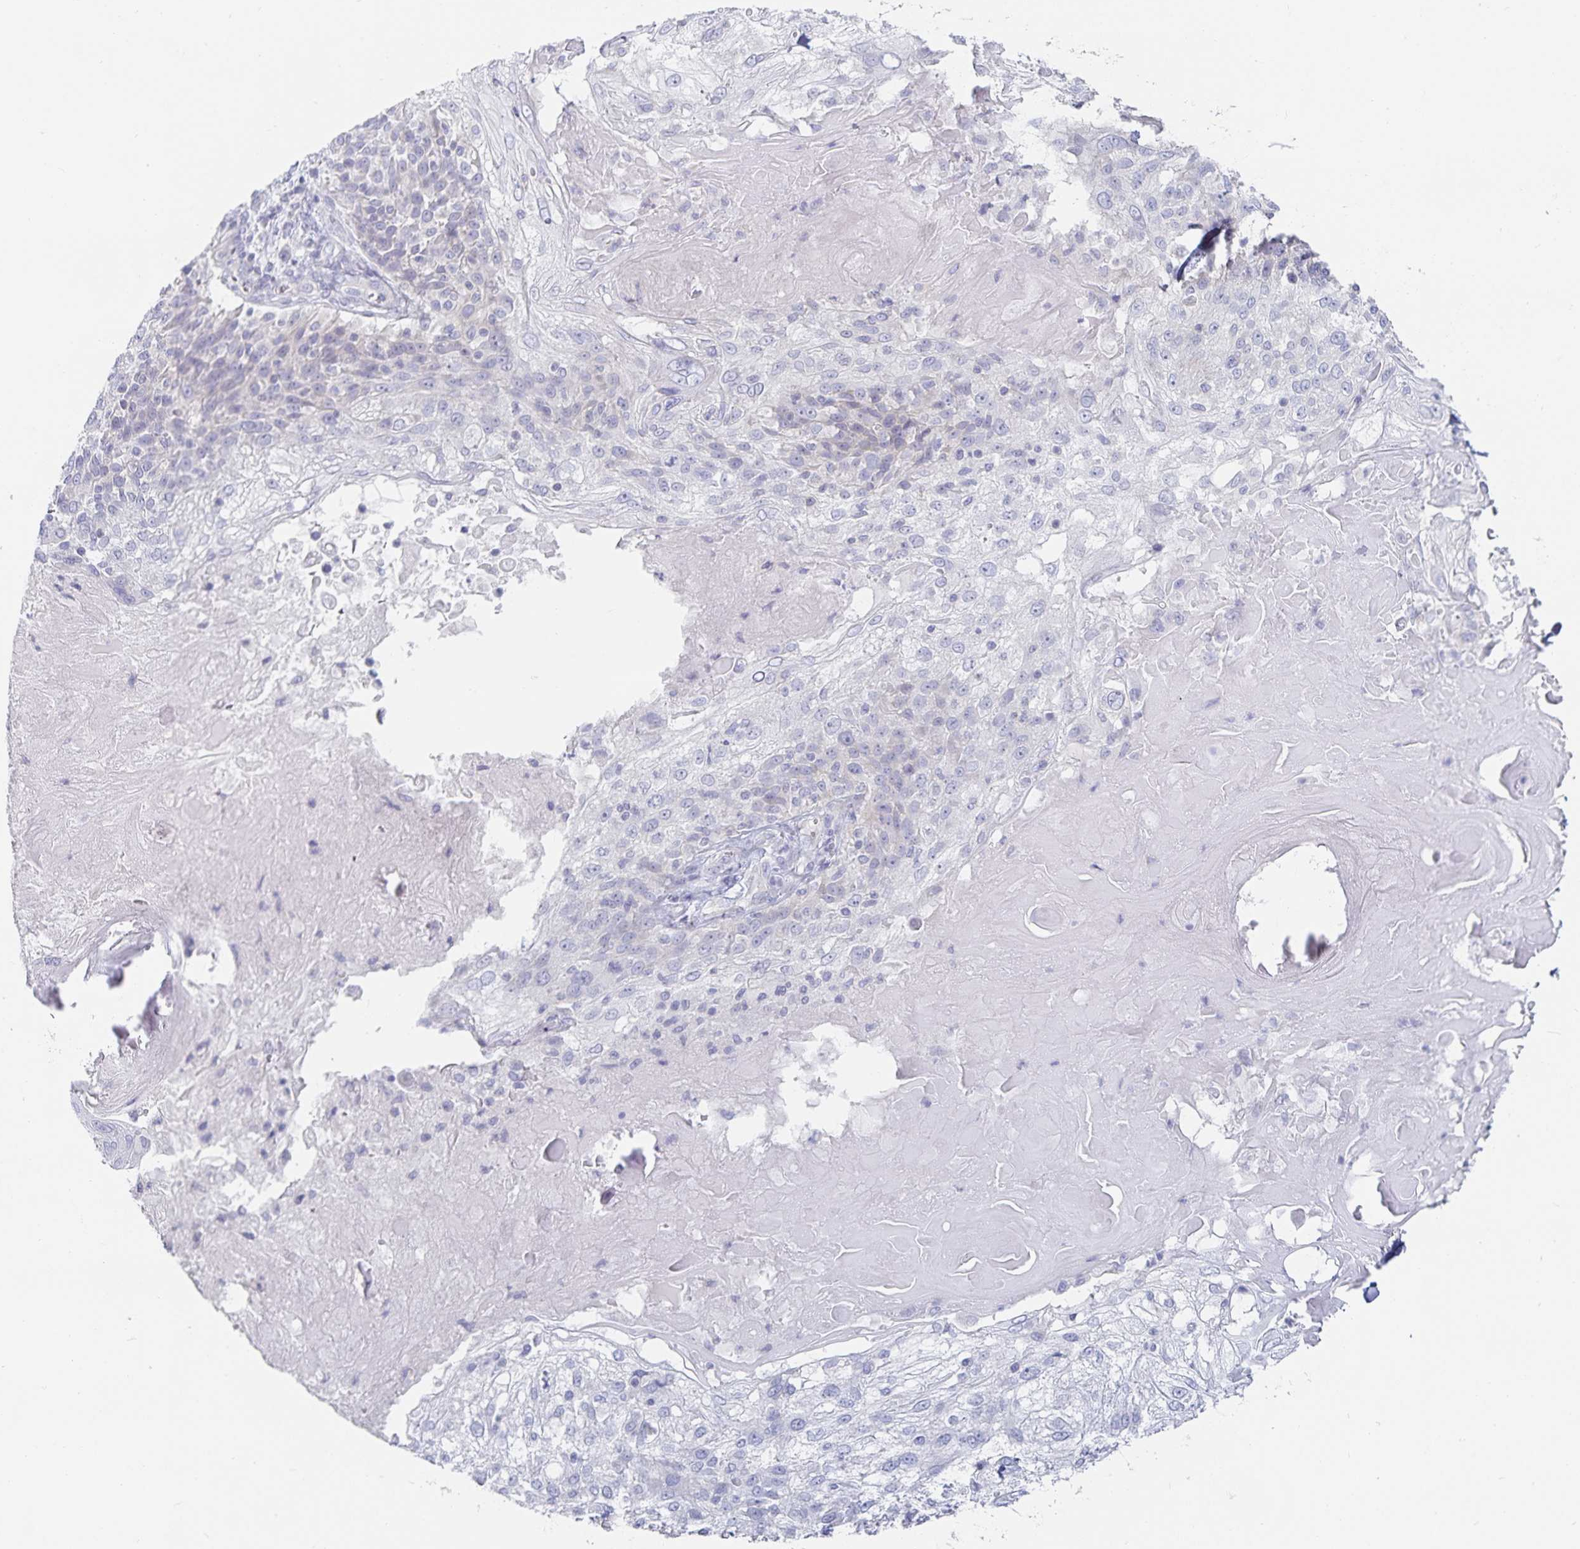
{"staining": {"intensity": "negative", "quantity": "none", "location": "none"}, "tissue": "skin cancer", "cell_type": "Tumor cells", "image_type": "cancer", "snomed": [{"axis": "morphology", "description": "Normal tissue, NOS"}, {"axis": "morphology", "description": "Squamous cell carcinoma, NOS"}, {"axis": "topography", "description": "Skin"}], "caption": "Protein analysis of skin cancer reveals no significant positivity in tumor cells. (DAB immunohistochemistry (IHC) visualized using brightfield microscopy, high magnification).", "gene": "SFTPA1", "patient": {"sex": "female", "age": 83}}